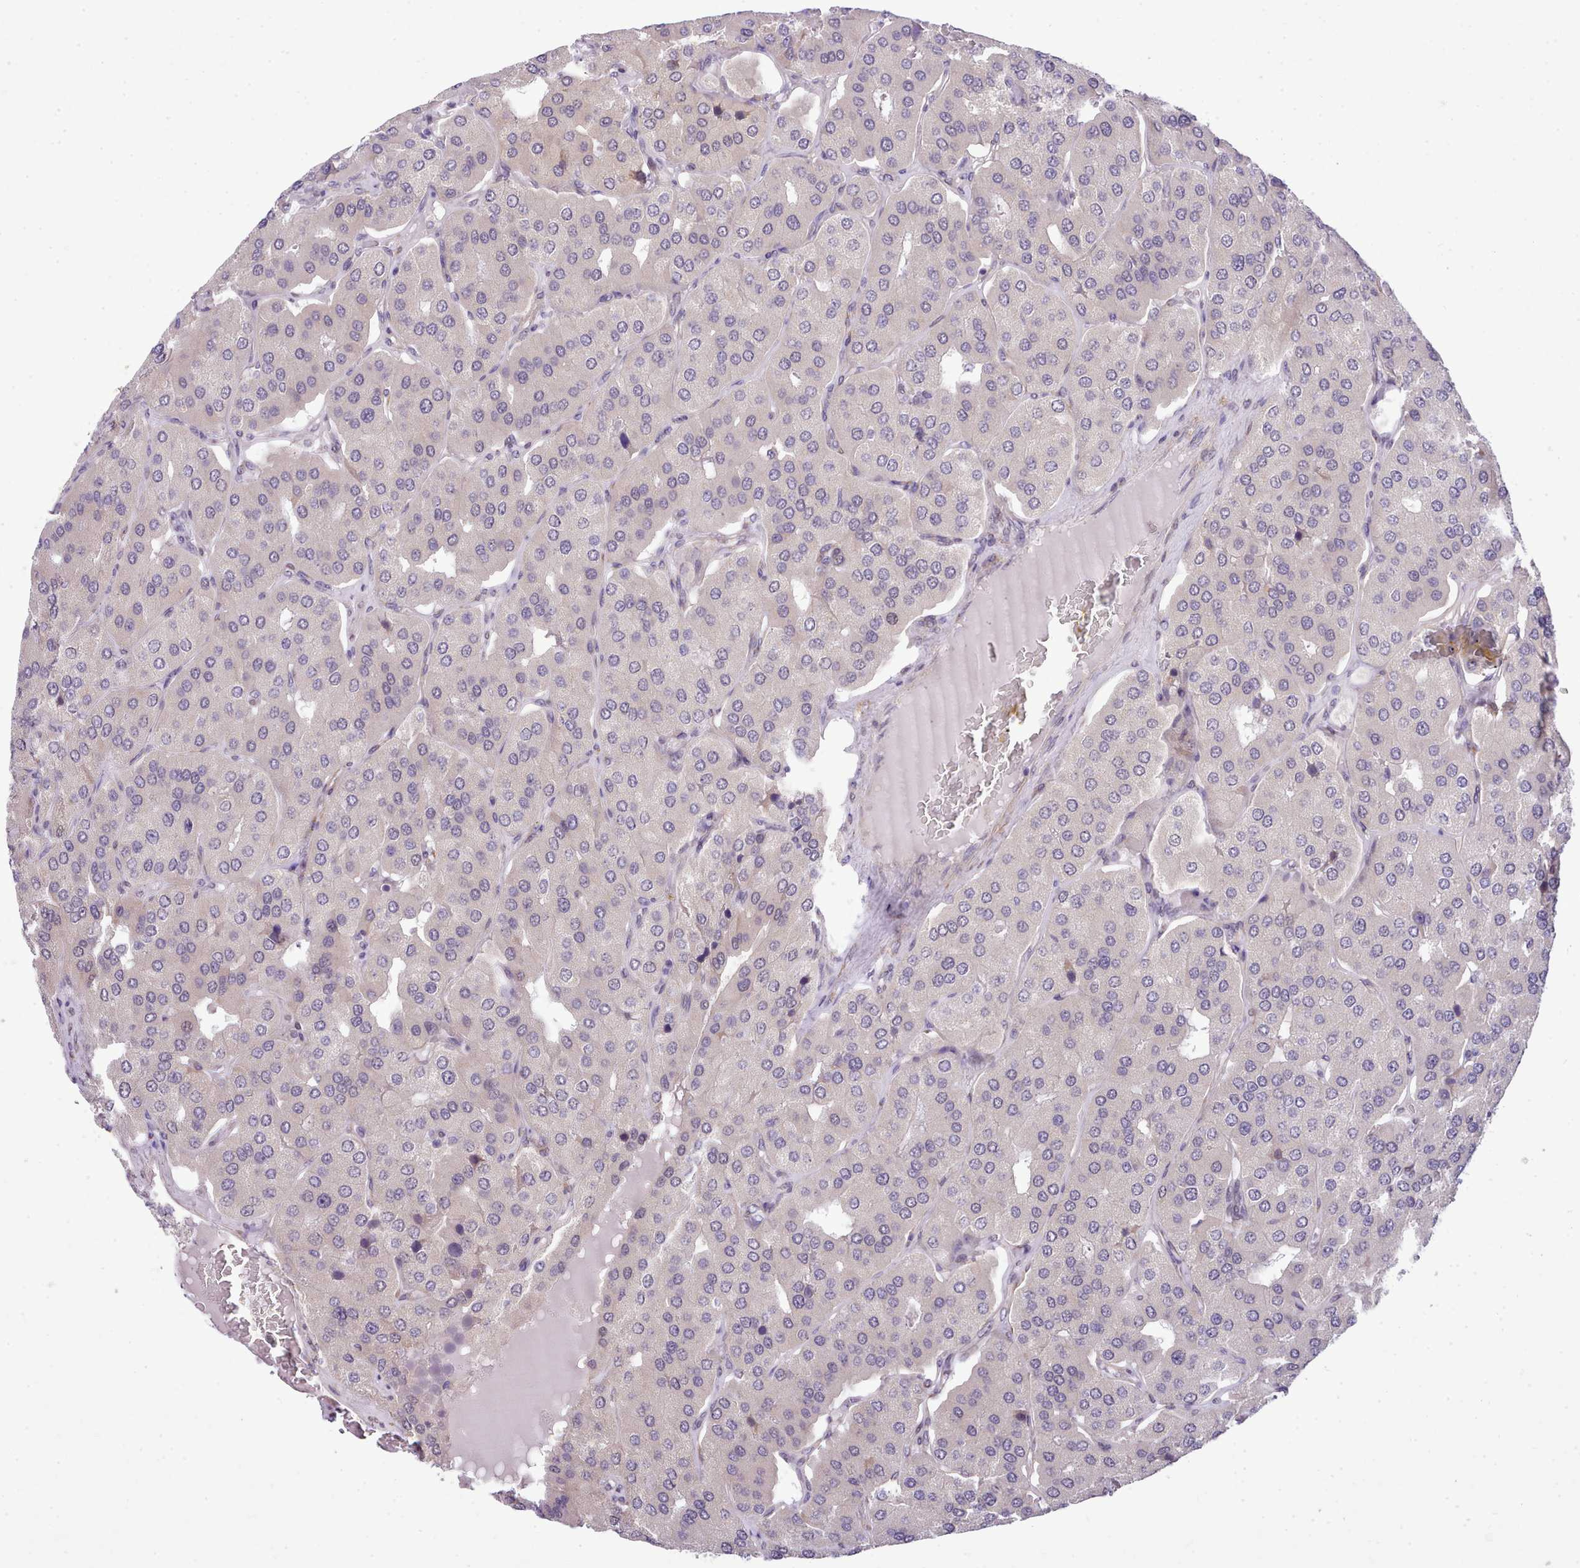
{"staining": {"intensity": "negative", "quantity": "none", "location": "none"}, "tissue": "parathyroid gland", "cell_type": "Glandular cells", "image_type": "normal", "snomed": [{"axis": "morphology", "description": "Normal tissue, NOS"}, {"axis": "morphology", "description": "Adenoma, NOS"}, {"axis": "topography", "description": "Parathyroid gland"}], "caption": "A high-resolution image shows immunohistochemistry staining of normal parathyroid gland, which demonstrates no significant expression in glandular cells.", "gene": "HOXB7", "patient": {"sex": "female", "age": 86}}